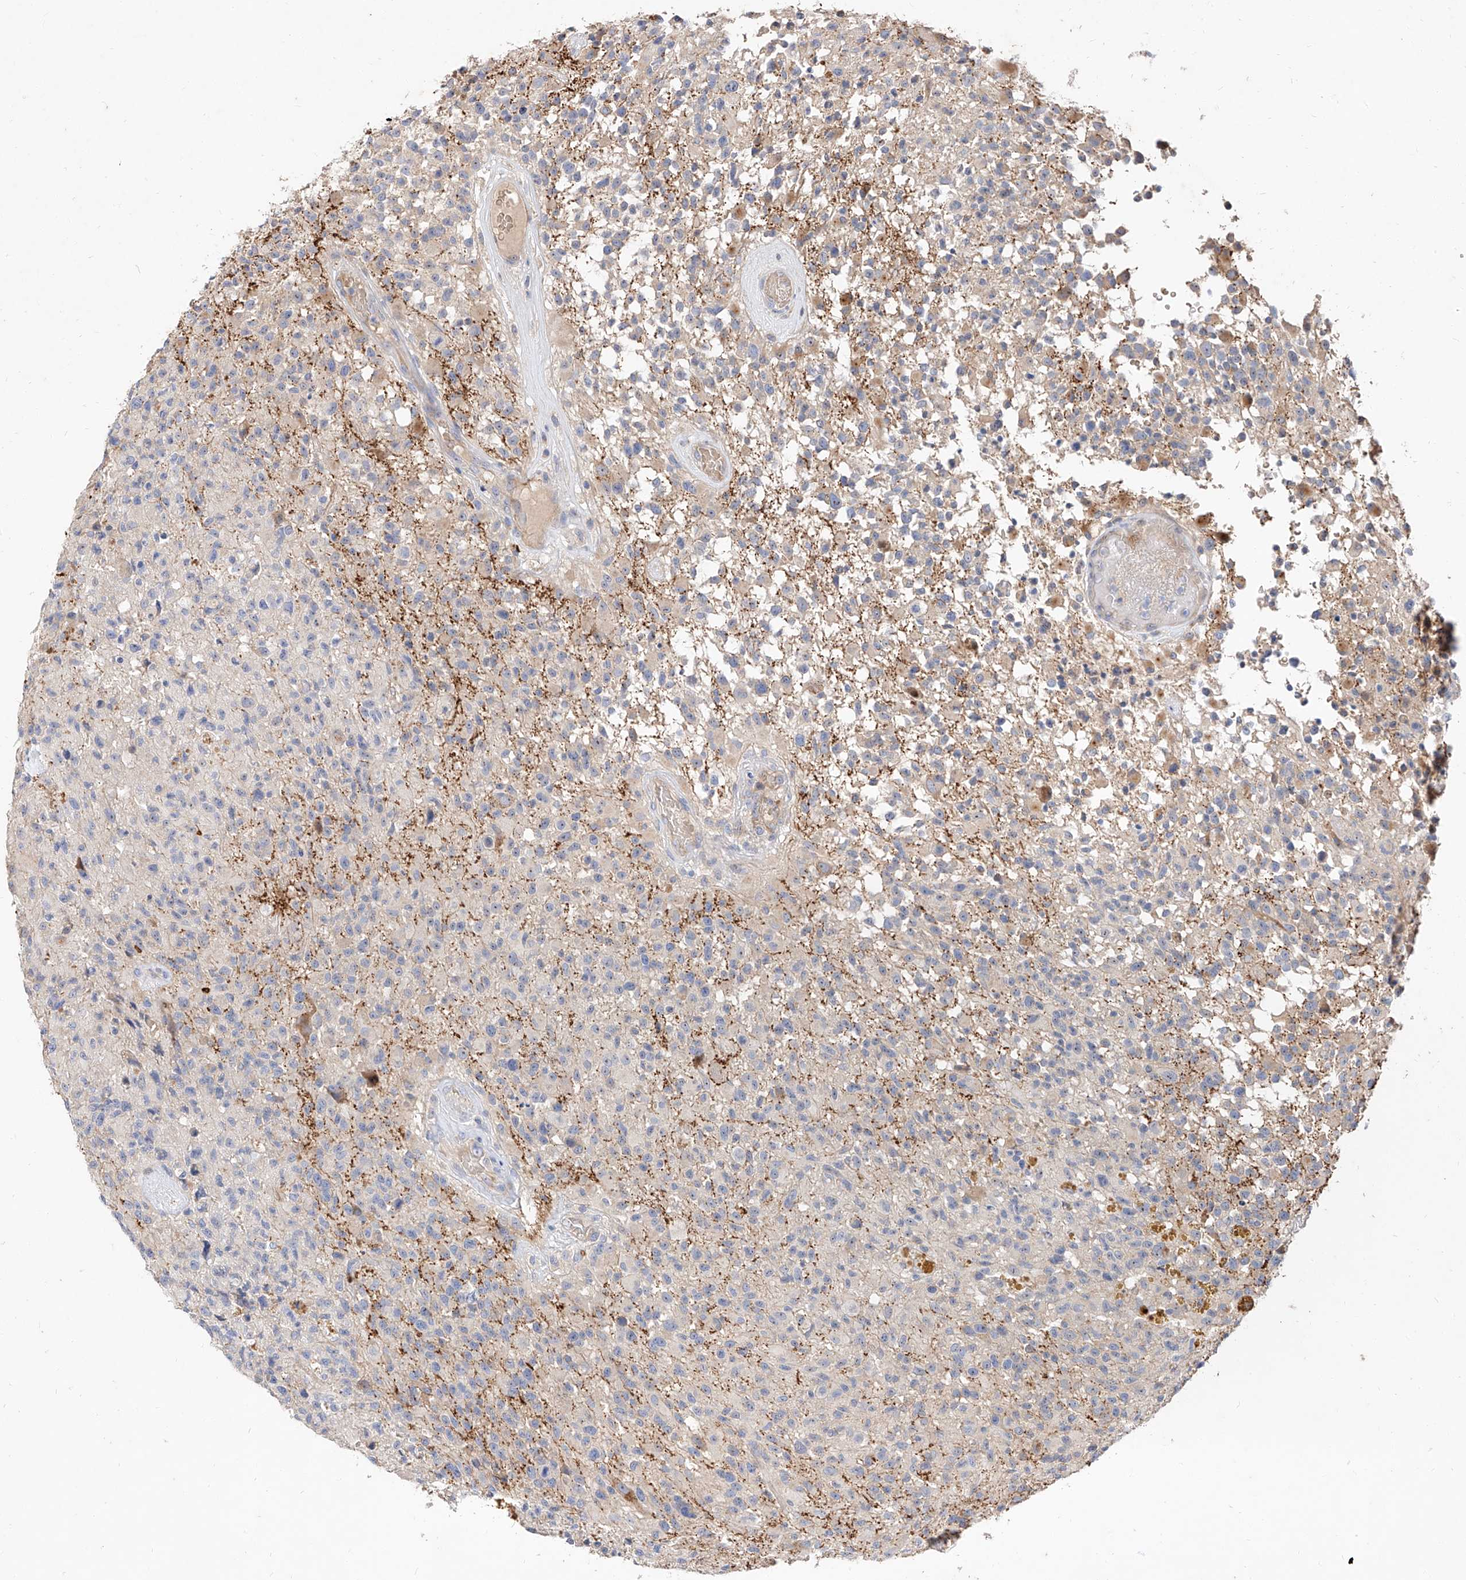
{"staining": {"intensity": "negative", "quantity": "none", "location": "none"}, "tissue": "glioma", "cell_type": "Tumor cells", "image_type": "cancer", "snomed": [{"axis": "morphology", "description": "Glioma, malignant, High grade"}, {"axis": "morphology", "description": "Glioblastoma, NOS"}, {"axis": "topography", "description": "Brain"}], "caption": "High power microscopy micrograph of an immunohistochemistry histopathology image of glioma, revealing no significant staining in tumor cells.", "gene": "DIRAS3", "patient": {"sex": "male", "age": 60}}